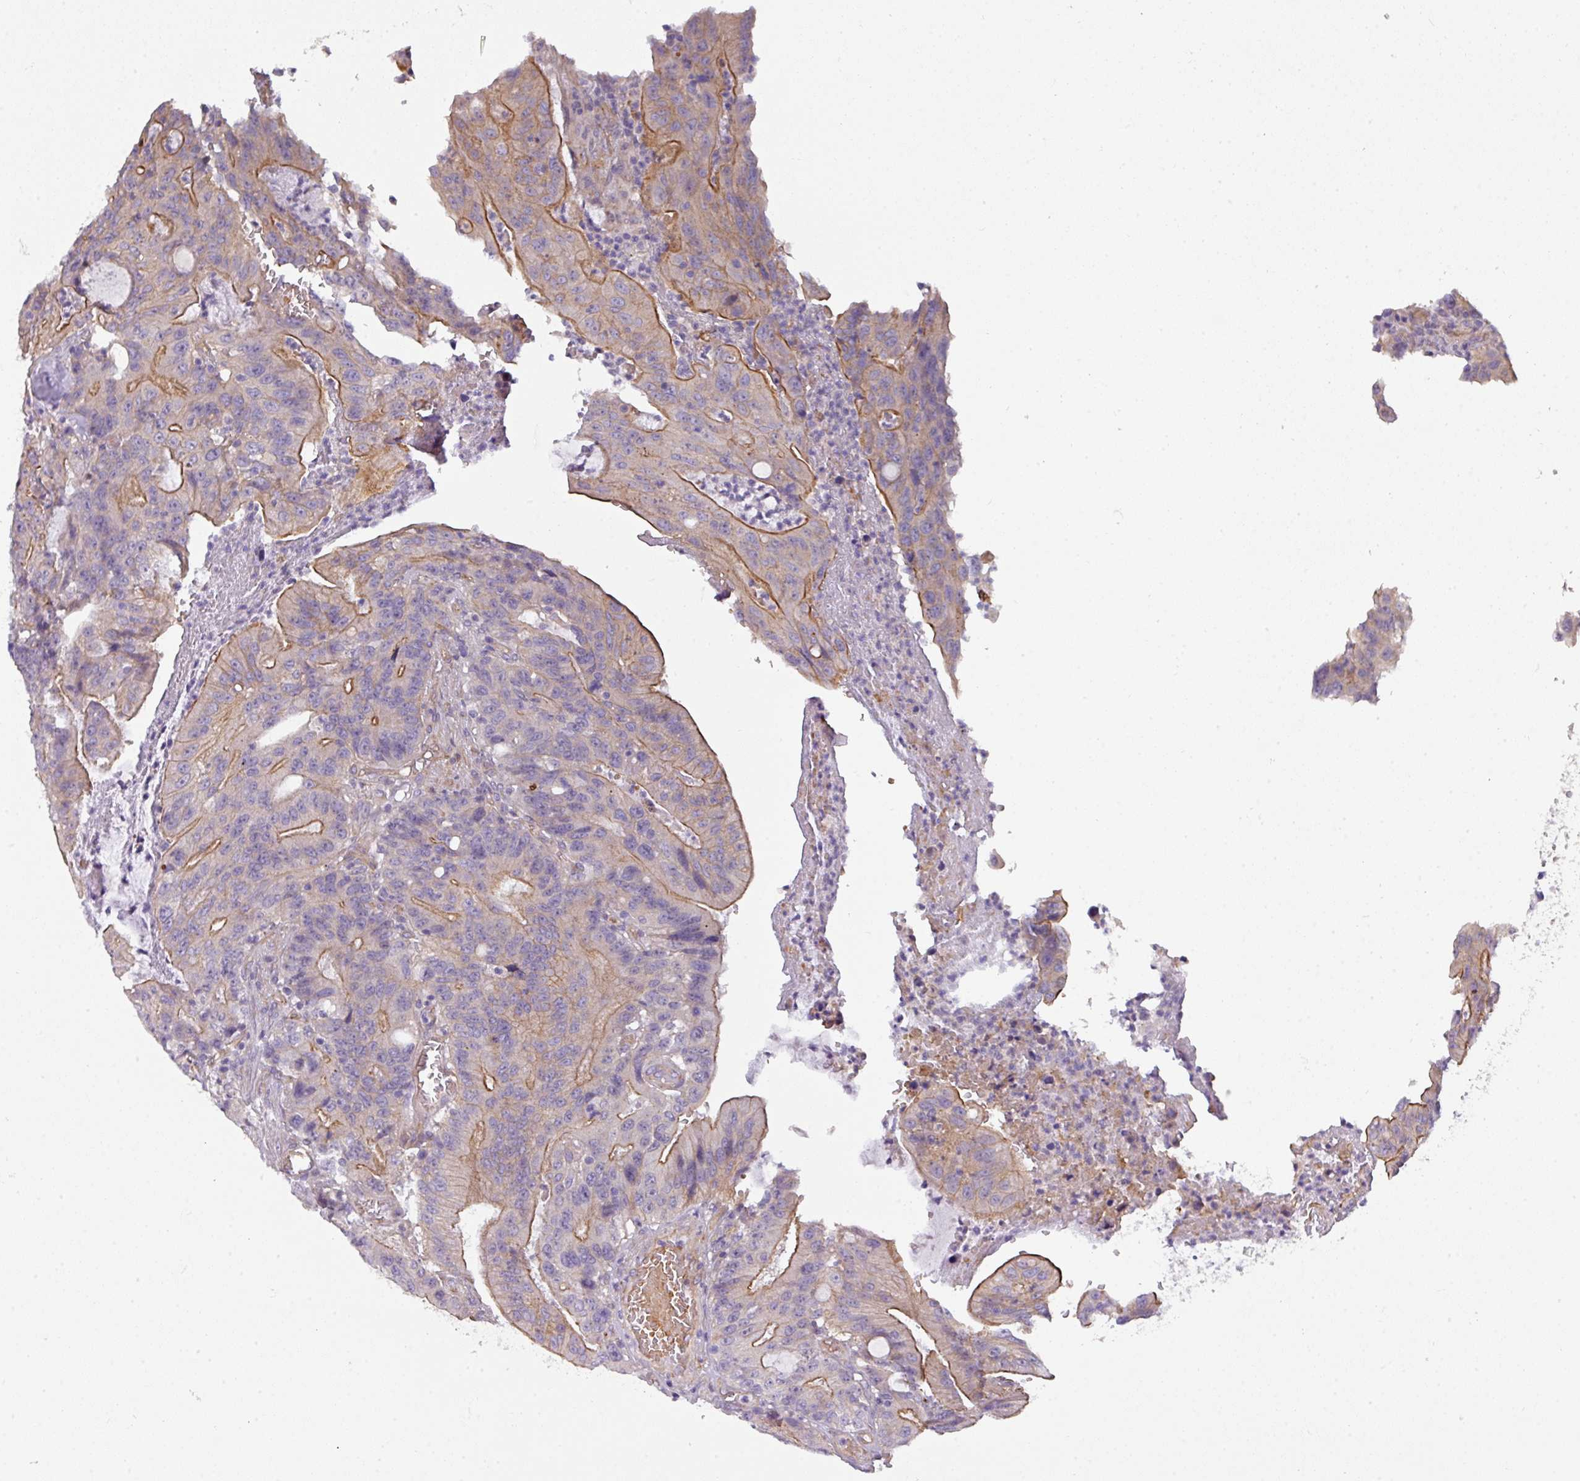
{"staining": {"intensity": "moderate", "quantity": ">75%", "location": "cytoplasmic/membranous"}, "tissue": "colorectal cancer", "cell_type": "Tumor cells", "image_type": "cancer", "snomed": [{"axis": "morphology", "description": "Adenocarcinoma, NOS"}, {"axis": "topography", "description": "Colon"}], "caption": "This photomicrograph shows immunohistochemistry staining of human adenocarcinoma (colorectal), with medium moderate cytoplasmic/membranous expression in approximately >75% of tumor cells.", "gene": "BUD23", "patient": {"sex": "male", "age": 83}}